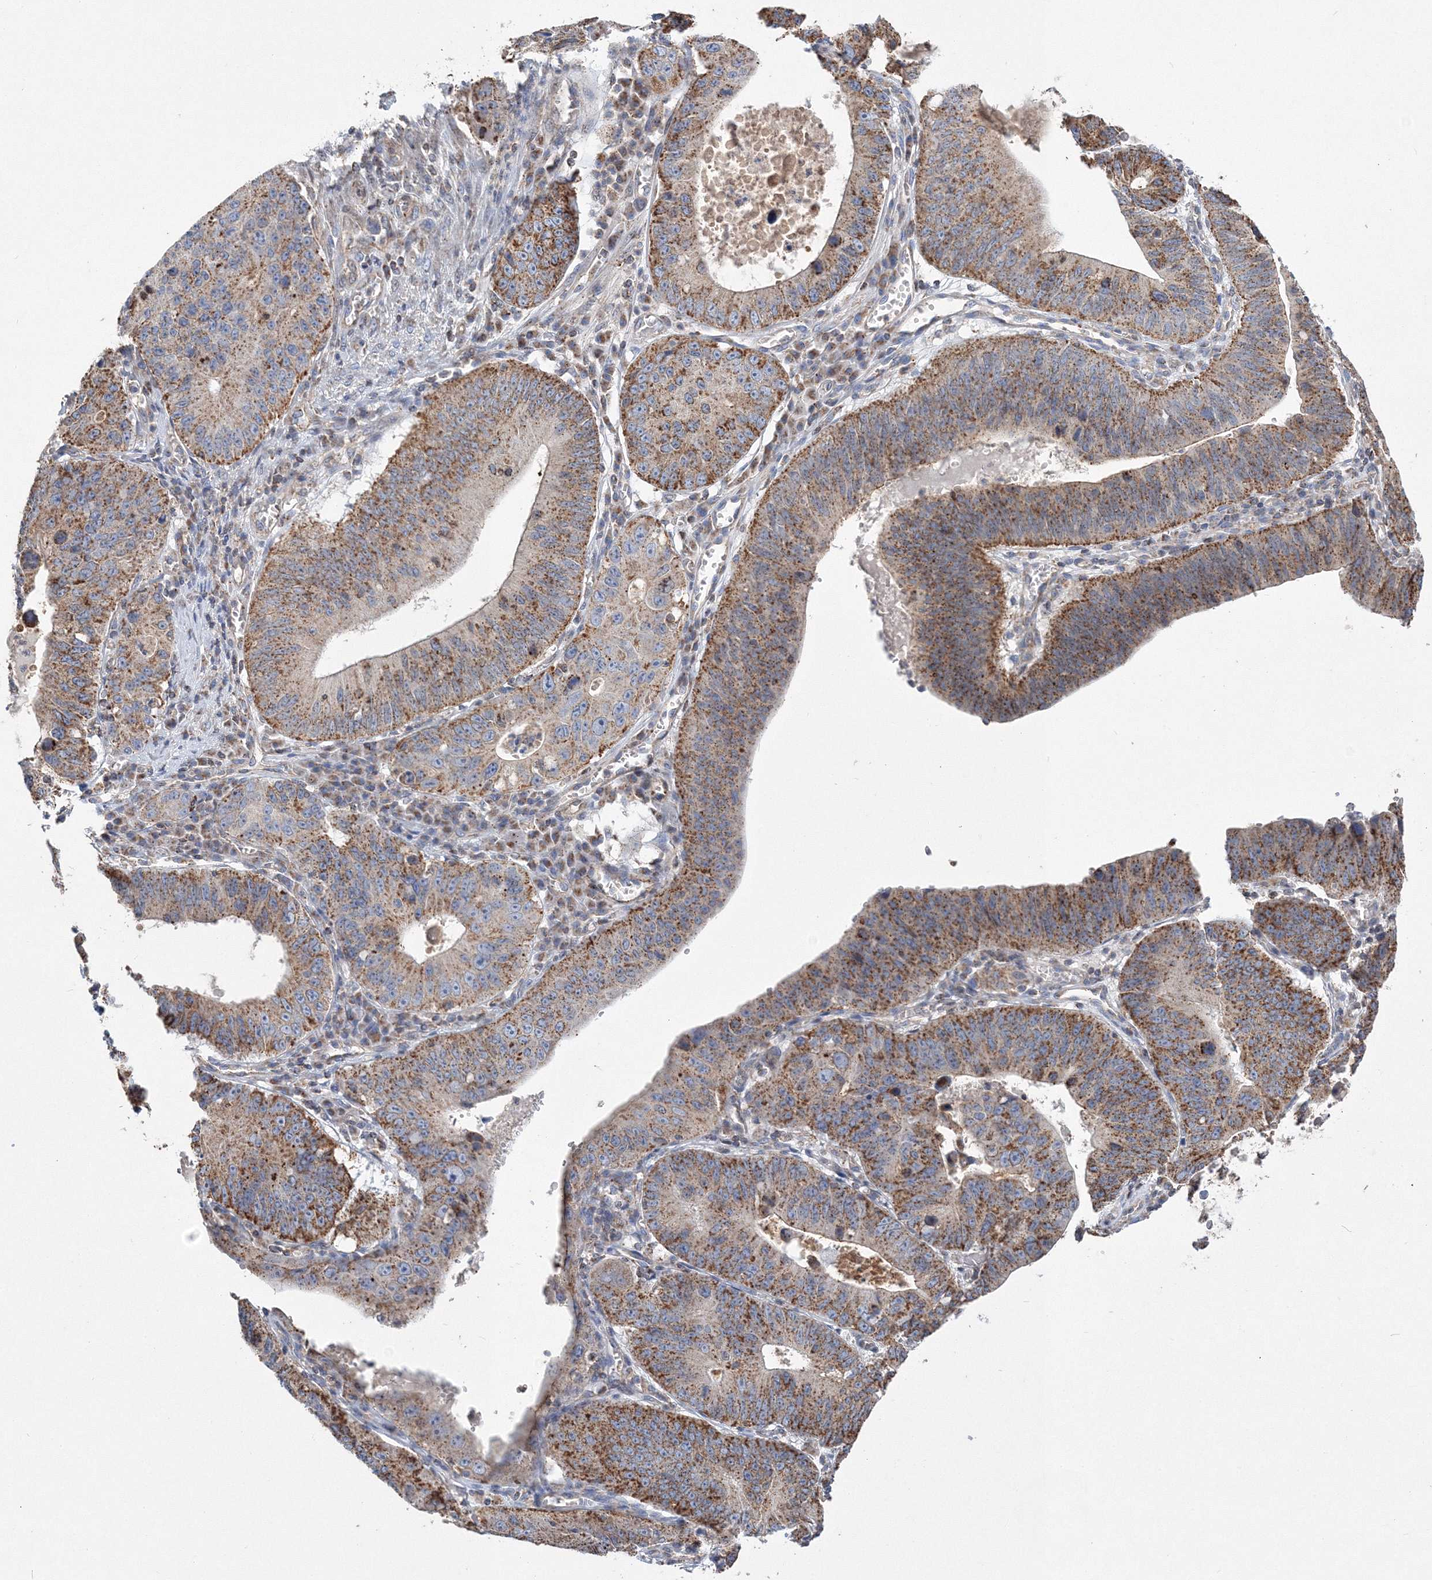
{"staining": {"intensity": "strong", "quantity": ">75%", "location": "cytoplasmic/membranous"}, "tissue": "stomach cancer", "cell_type": "Tumor cells", "image_type": "cancer", "snomed": [{"axis": "morphology", "description": "Adenocarcinoma, NOS"}, {"axis": "topography", "description": "Stomach"}], "caption": "Tumor cells exhibit high levels of strong cytoplasmic/membranous positivity in about >75% of cells in human stomach cancer (adenocarcinoma). The protein is shown in brown color, while the nuclei are stained blue.", "gene": "AASDH", "patient": {"sex": "male", "age": 59}}